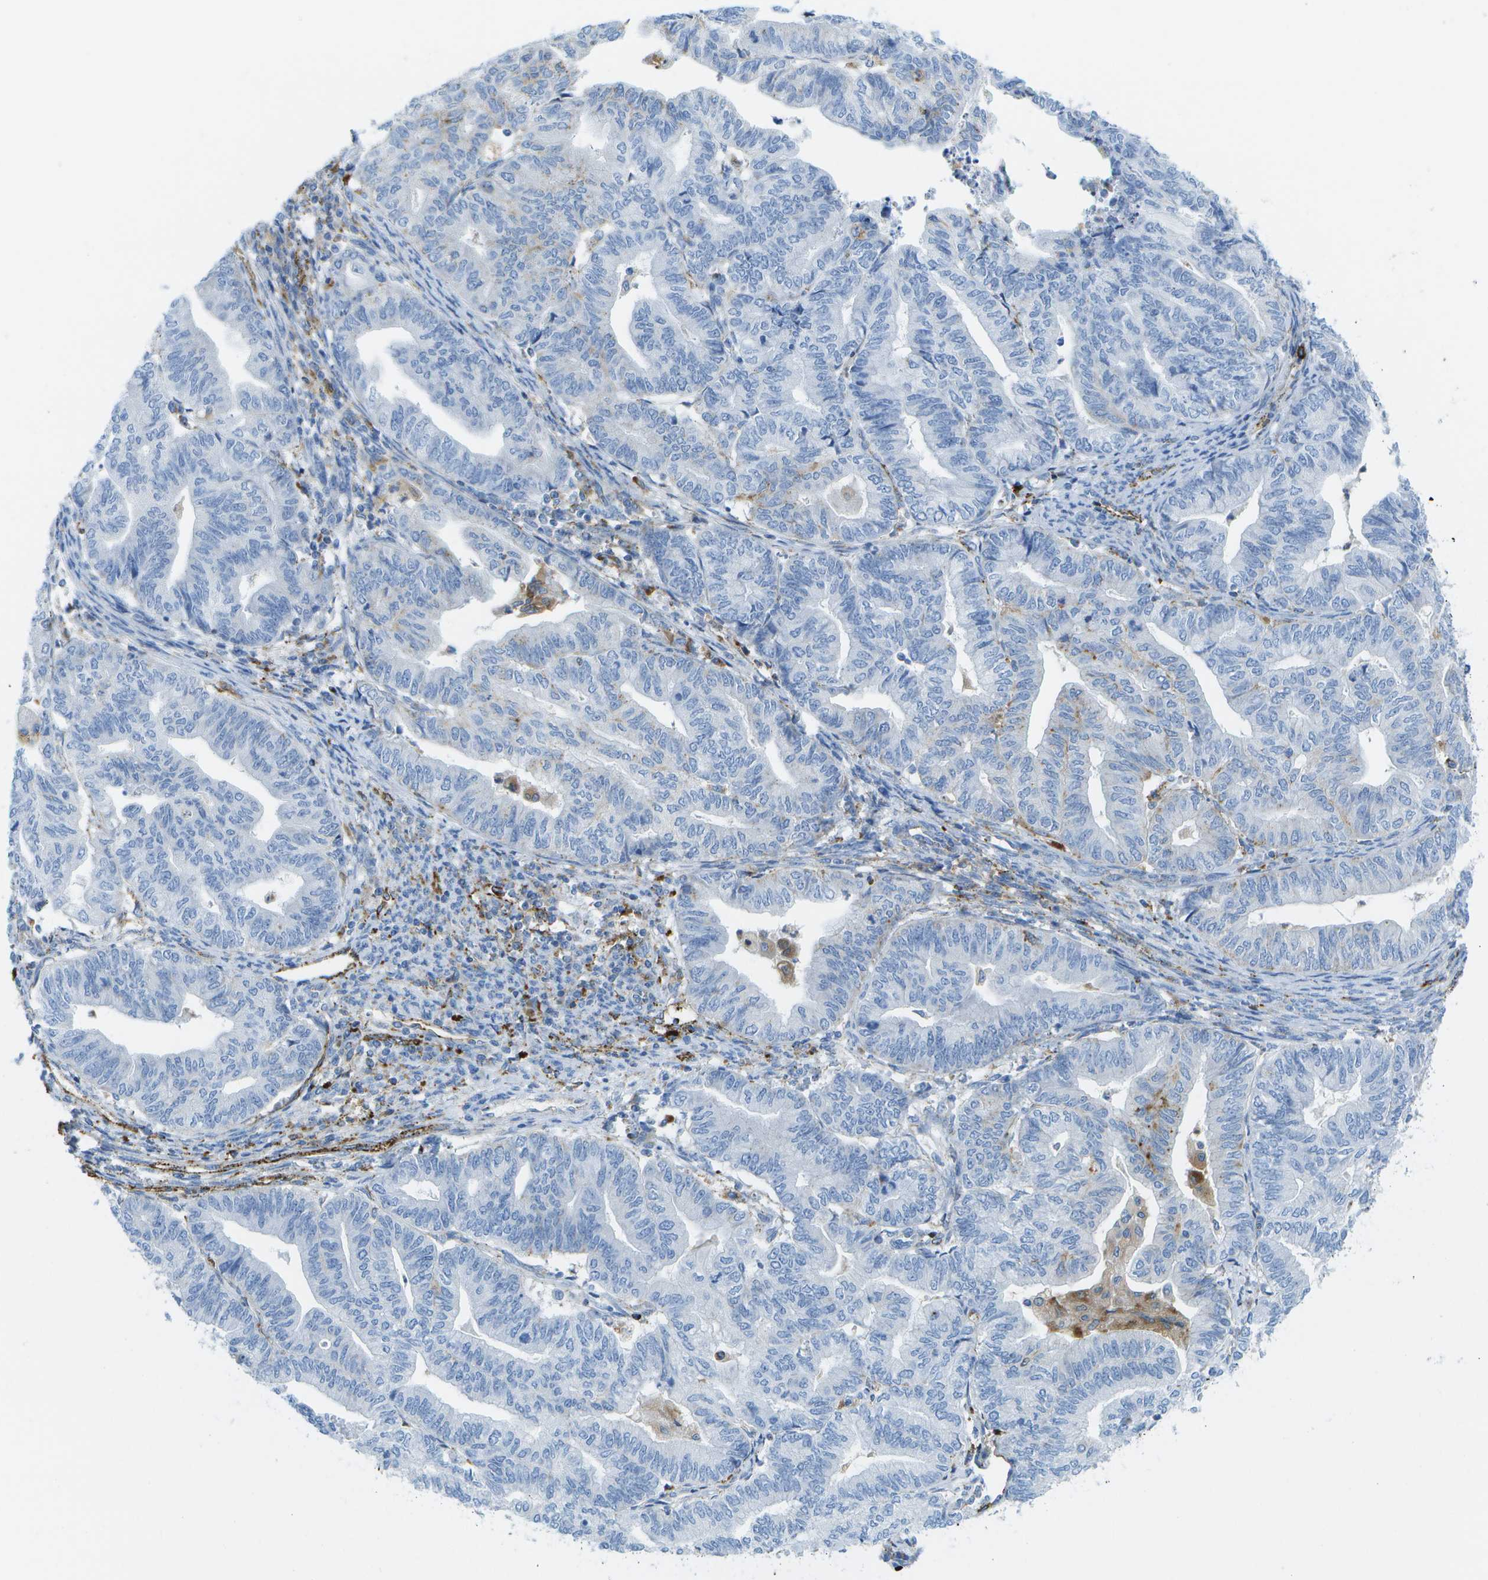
{"staining": {"intensity": "negative", "quantity": "none", "location": "none"}, "tissue": "endometrial cancer", "cell_type": "Tumor cells", "image_type": "cancer", "snomed": [{"axis": "morphology", "description": "Adenocarcinoma, NOS"}, {"axis": "topography", "description": "Endometrium"}], "caption": "IHC histopathology image of adenocarcinoma (endometrial) stained for a protein (brown), which reveals no positivity in tumor cells.", "gene": "PRCP", "patient": {"sex": "female", "age": 79}}